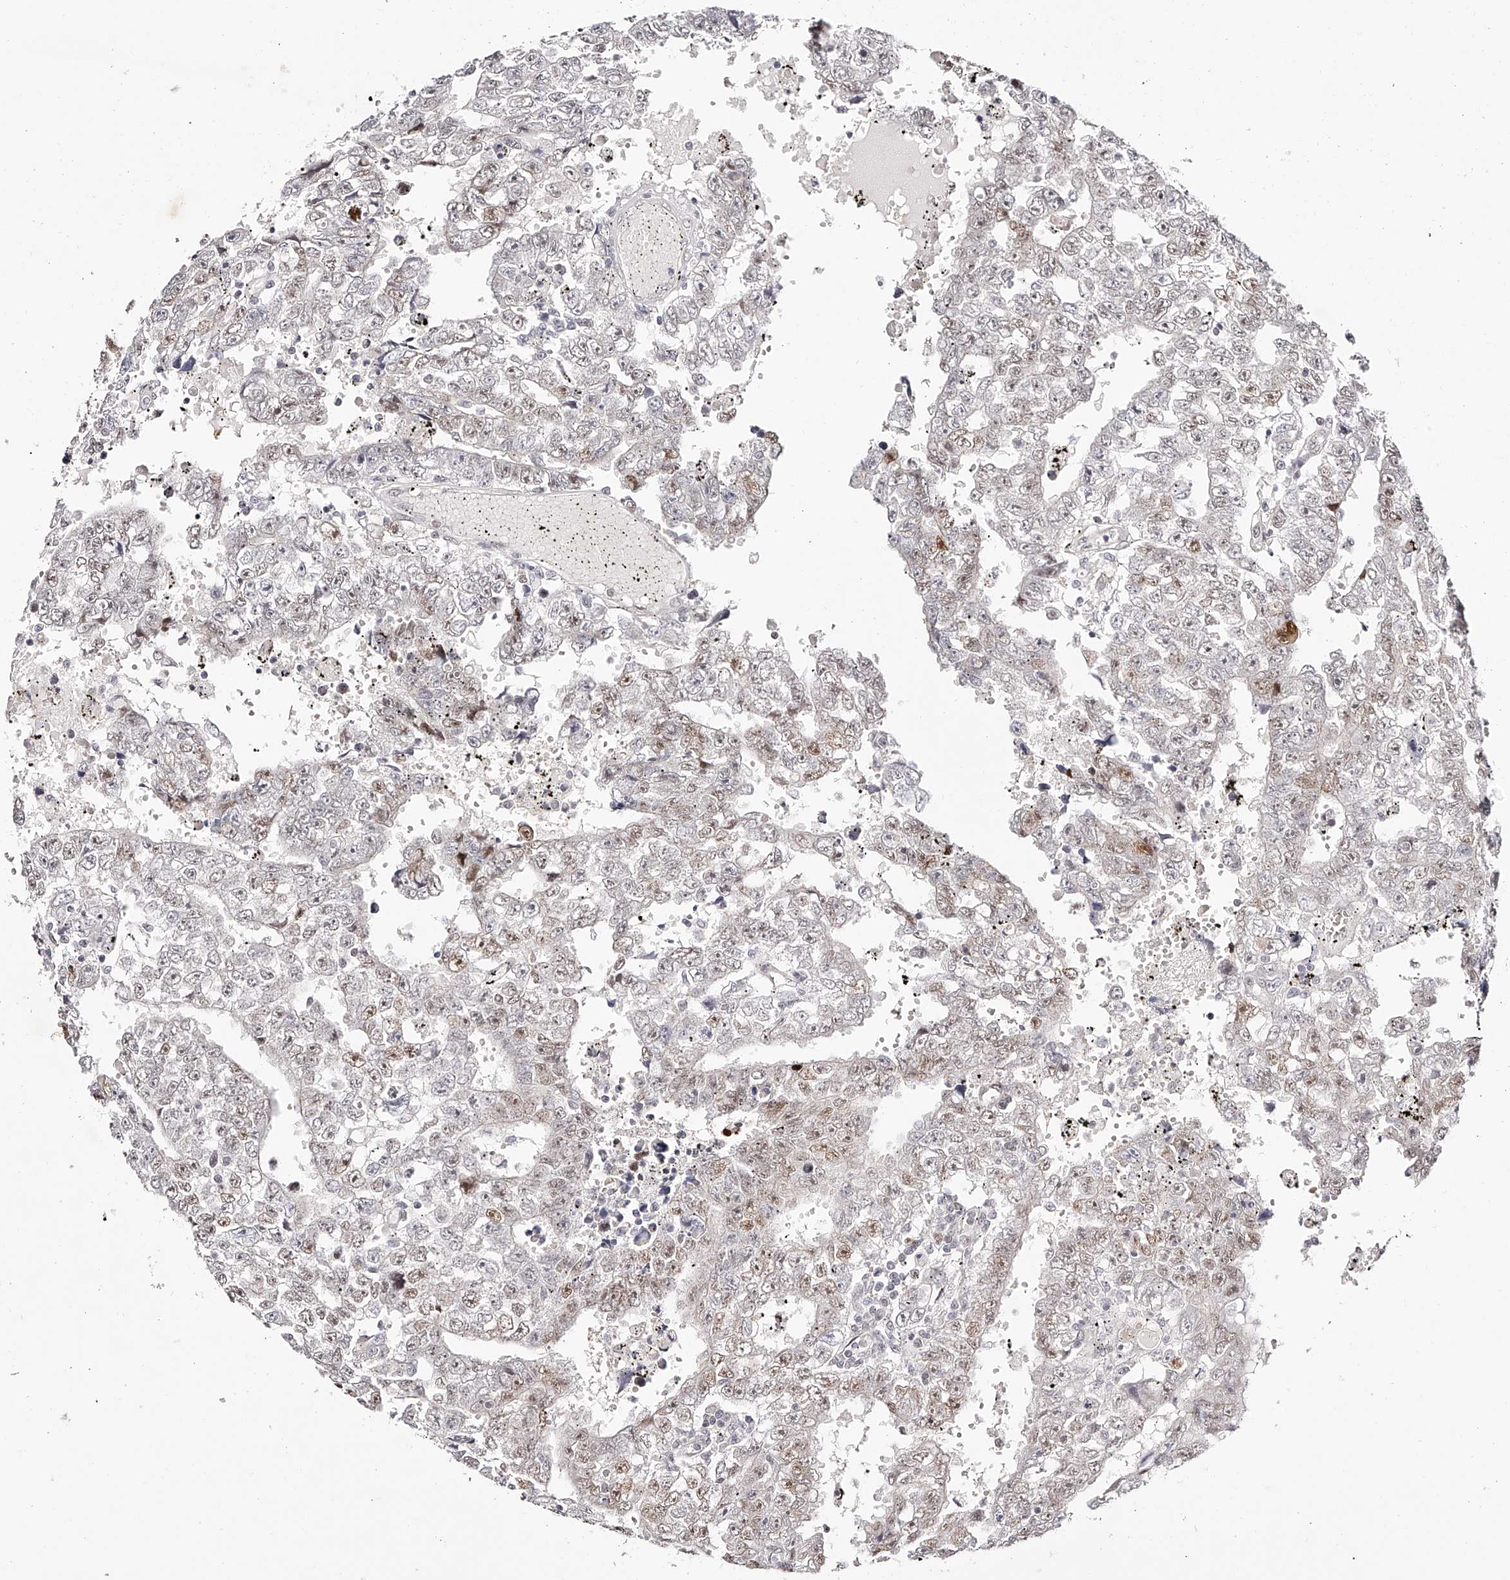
{"staining": {"intensity": "weak", "quantity": "25%-75%", "location": "nuclear"}, "tissue": "testis cancer", "cell_type": "Tumor cells", "image_type": "cancer", "snomed": [{"axis": "morphology", "description": "Carcinoma, Embryonal, NOS"}, {"axis": "topography", "description": "Testis"}], "caption": "Immunohistochemistry micrograph of testis embryonal carcinoma stained for a protein (brown), which reveals low levels of weak nuclear expression in about 25%-75% of tumor cells.", "gene": "USF3", "patient": {"sex": "male", "age": 25}}